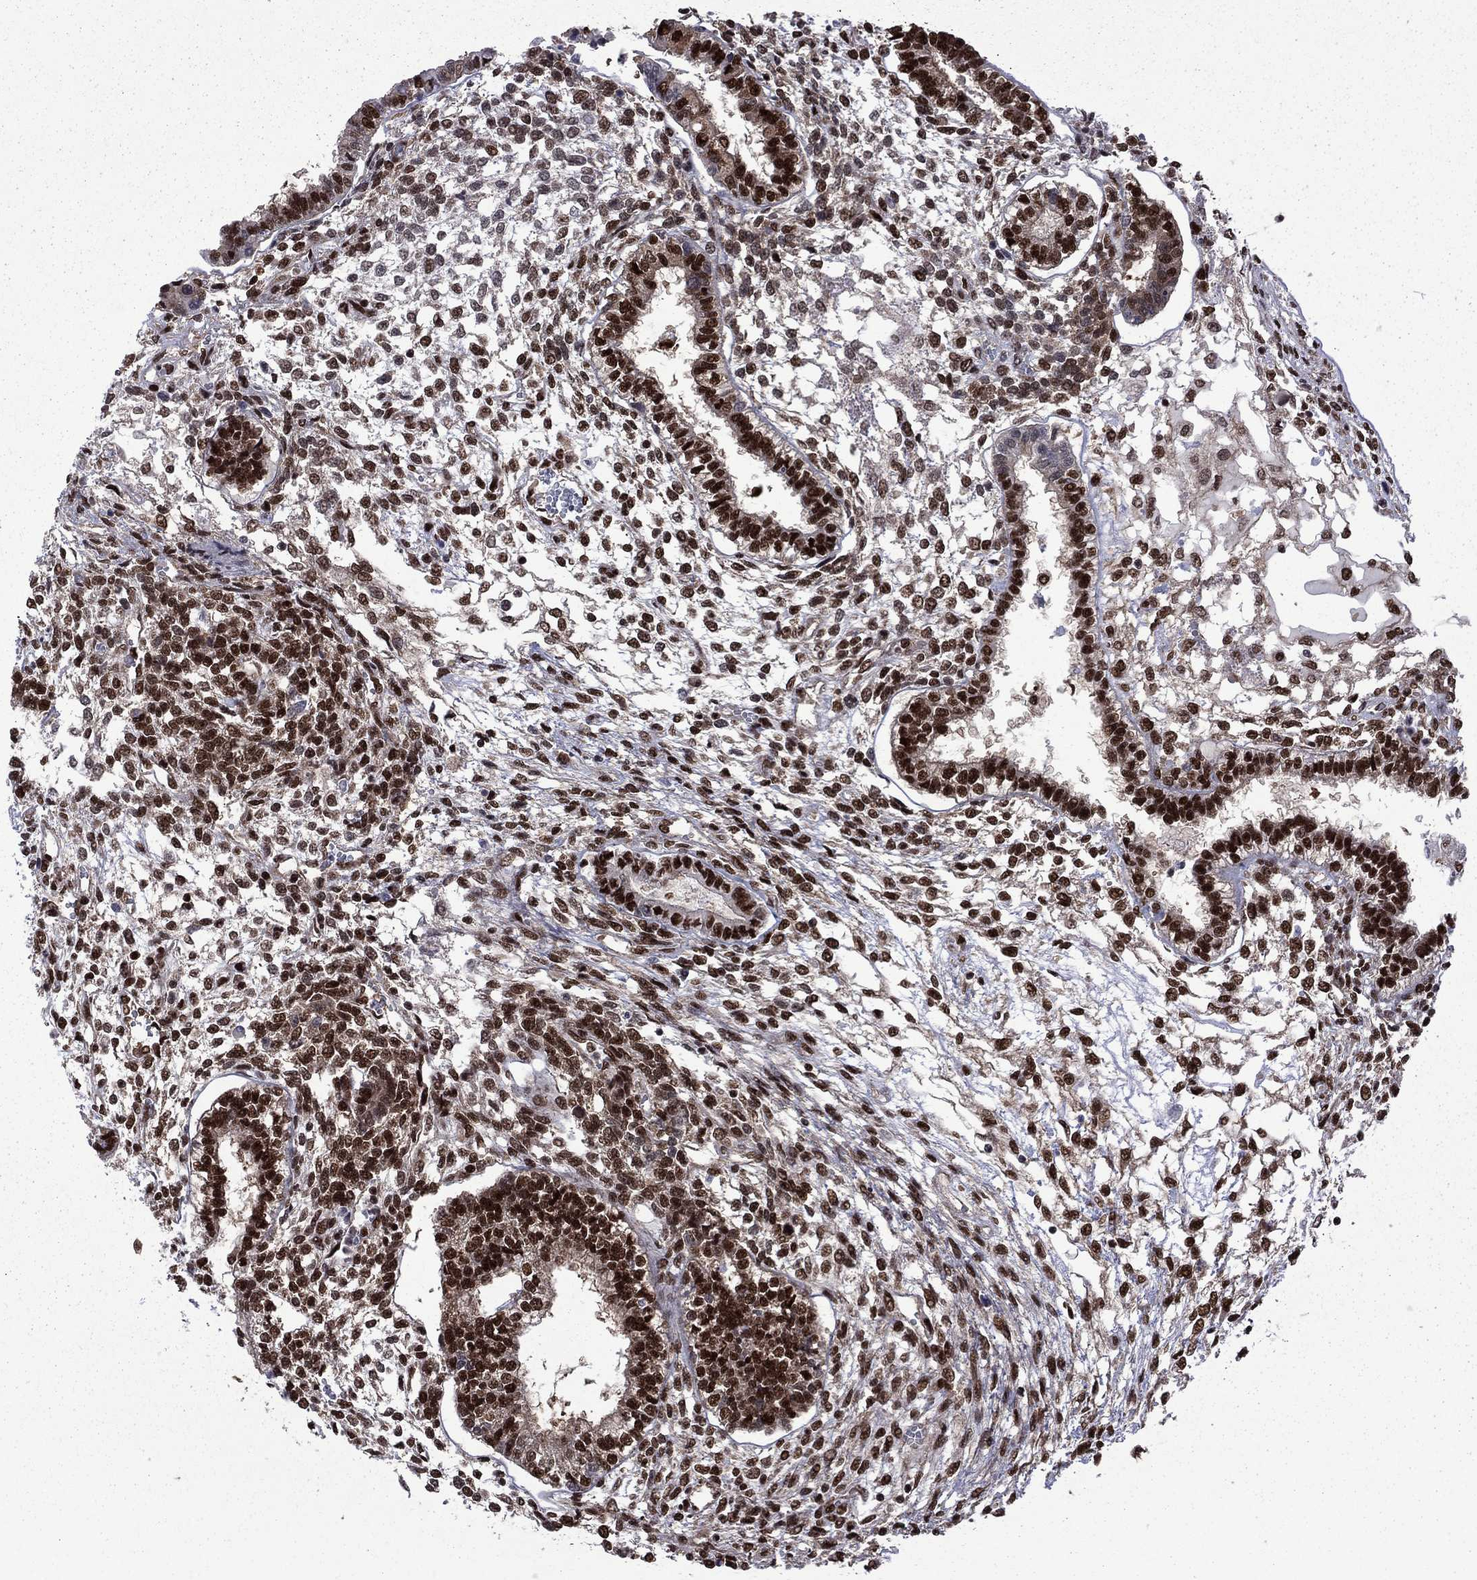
{"staining": {"intensity": "strong", "quantity": ">75%", "location": "nuclear"}, "tissue": "testis cancer", "cell_type": "Tumor cells", "image_type": "cancer", "snomed": [{"axis": "morphology", "description": "Carcinoma, Embryonal, NOS"}, {"axis": "topography", "description": "Testis"}], "caption": "The image reveals immunohistochemical staining of embryonal carcinoma (testis). There is strong nuclear expression is appreciated in about >75% of tumor cells.", "gene": "MED25", "patient": {"sex": "male", "age": 37}}